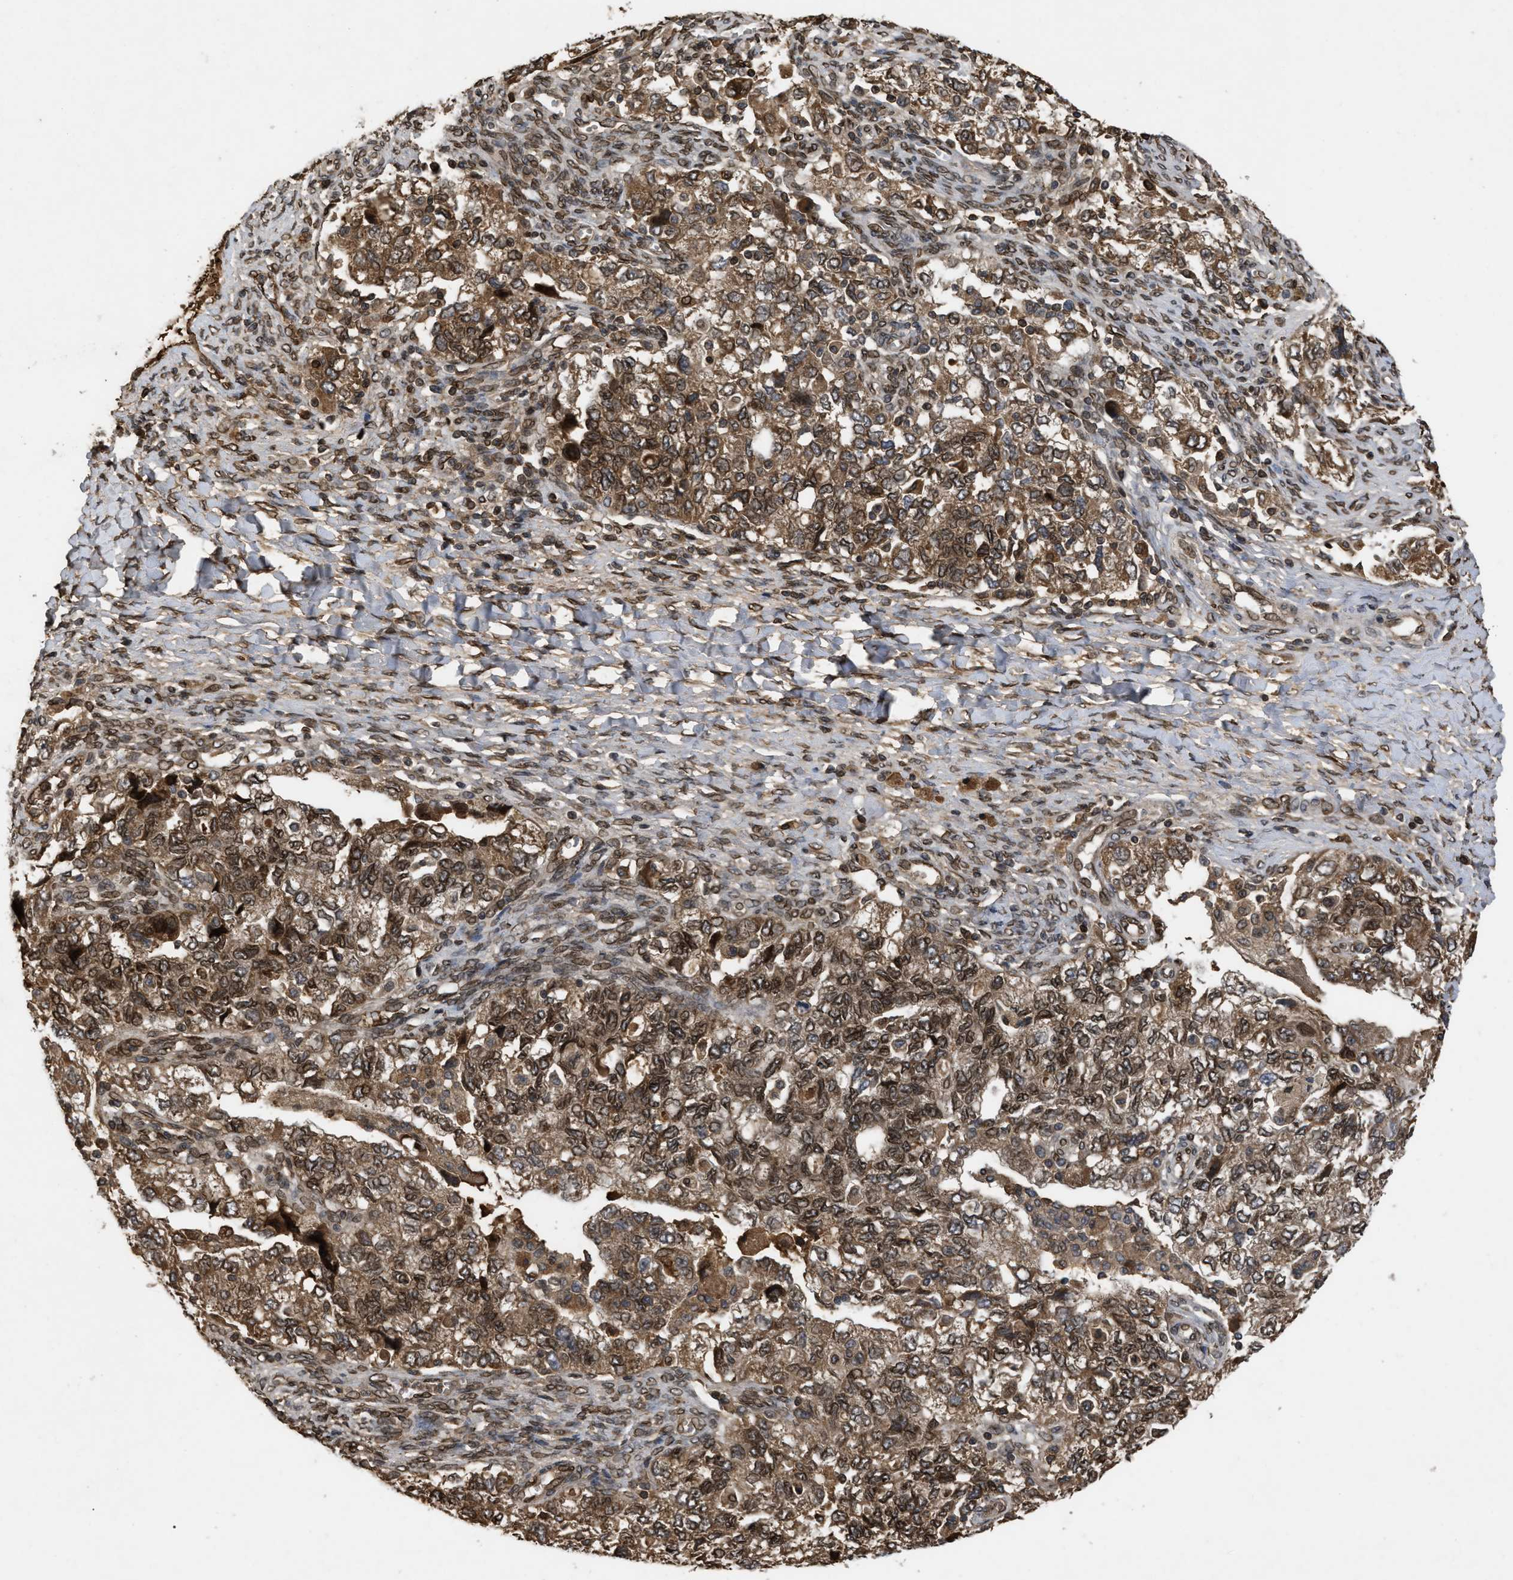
{"staining": {"intensity": "moderate", "quantity": ">75%", "location": "cytoplasmic/membranous,nuclear"}, "tissue": "ovarian cancer", "cell_type": "Tumor cells", "image_type": "cancer", "snomed": [{"axis": "morphology", "description": "Carcinoma, NOS"}, {"axis": "morphology", "description": "Cystadenocarcinoma, serous, NOS"}, {"axis": "topography", "description": "Ovary"}], "caption": "Human ovarian cancer stained with a brown dye reveals moderate cytoplasmic/membranous and nuclear positive expression in approximately >75% of tumor cells.", "gene": "CRY1", "patient": {"sex": "female", "age": 69}}